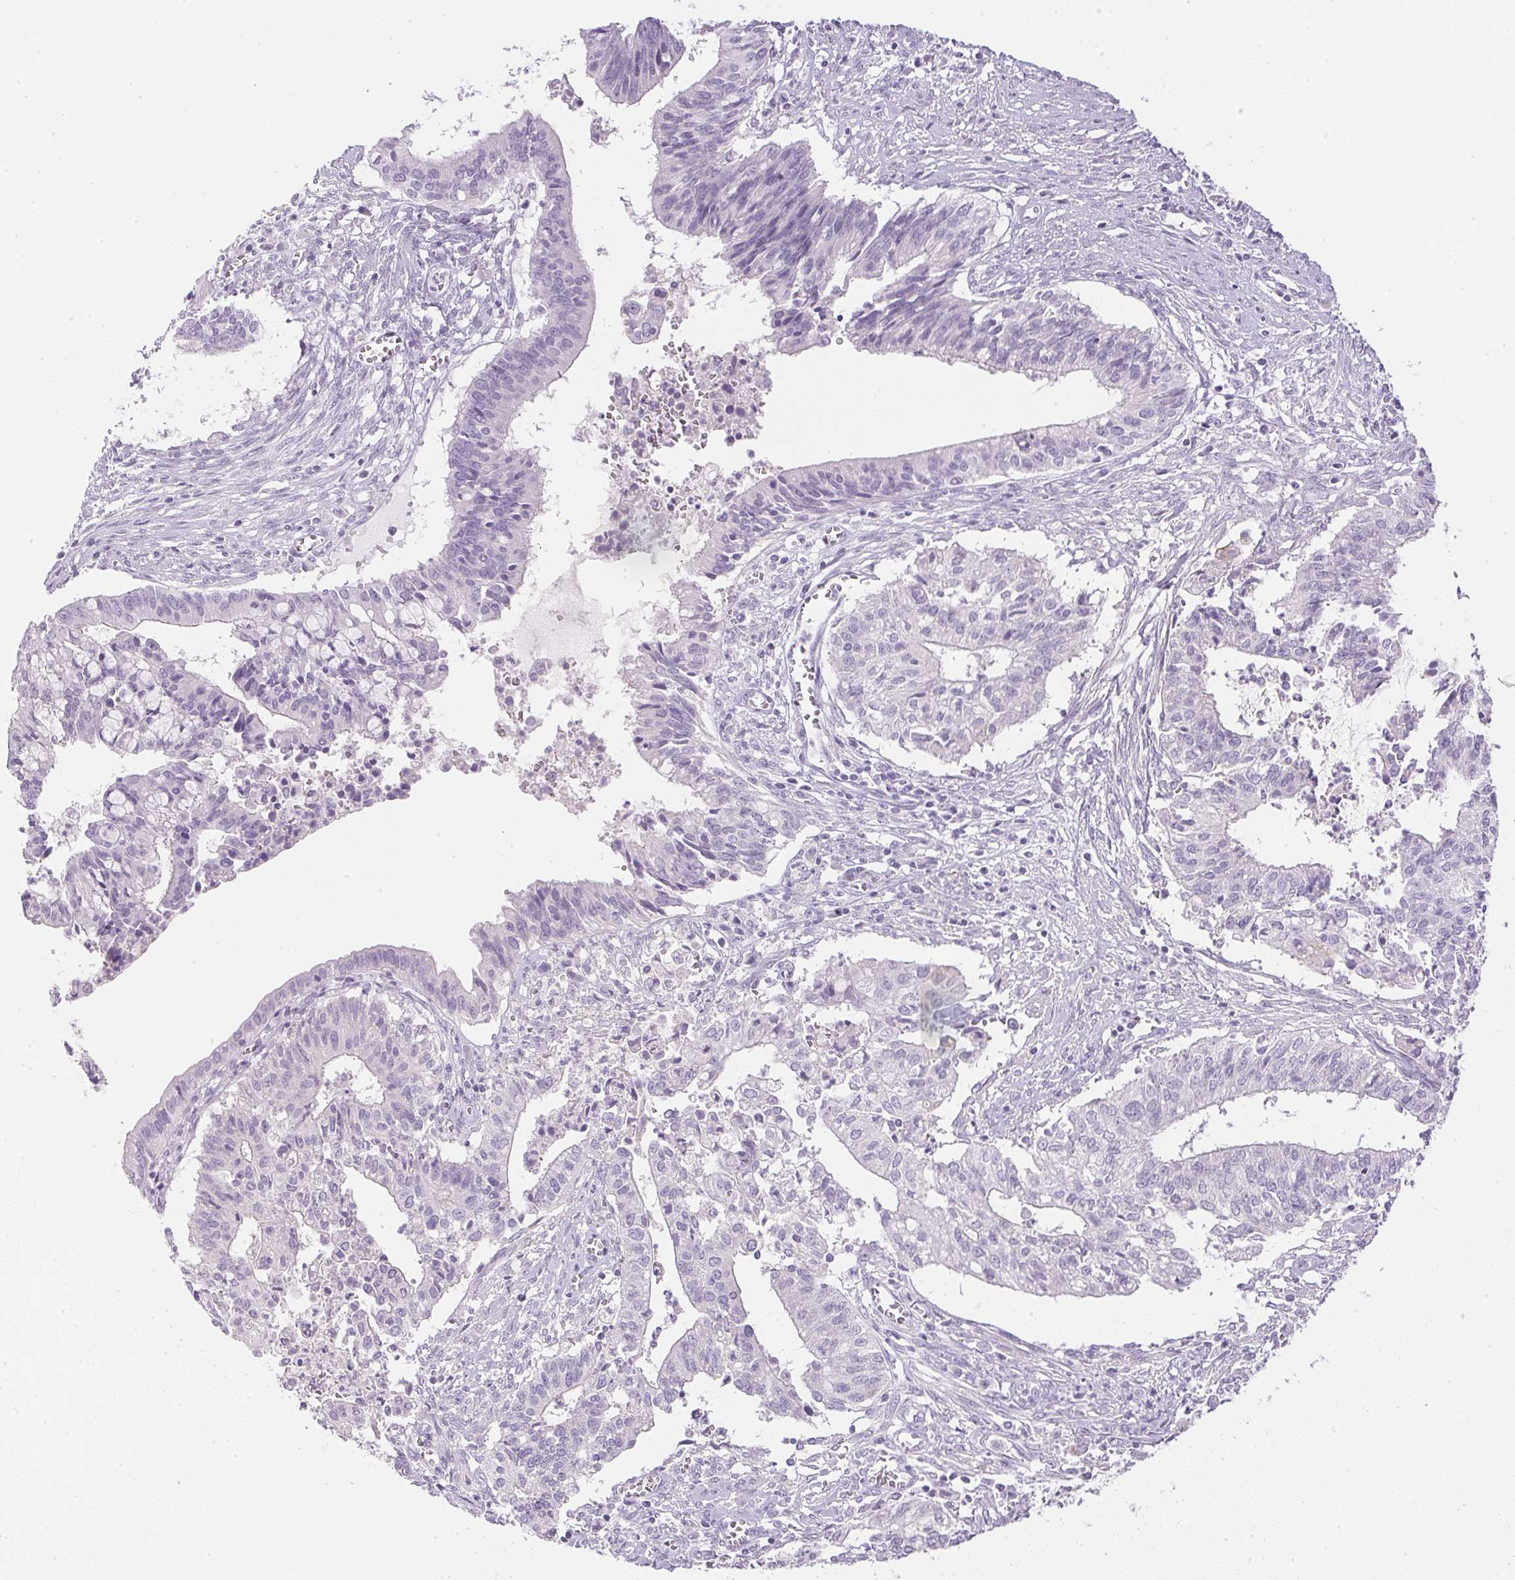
{"staining": {"intensity": "negative", "quantity": "none", "location": "none"}, "tissue": "cervical cancer", "cell_type": "Tumor cells", "image_type": "cancer", "snomed": [{"axis": "morphology", "description": "Adenocarcinoma, NOS"}, {"axis": "topography", "description": "Cervix"}], "caption": "A high-resolution image shows immunohistochemistry (IHC) staining of cervical cancer, which exhibits no significant positivity in tumor cells. (DAB (3,3'-diaminobenzidine) IHC with hematoxylin counter stain).", "gene": "CTRL", "patient": {"sex": "female", "age": 44}}